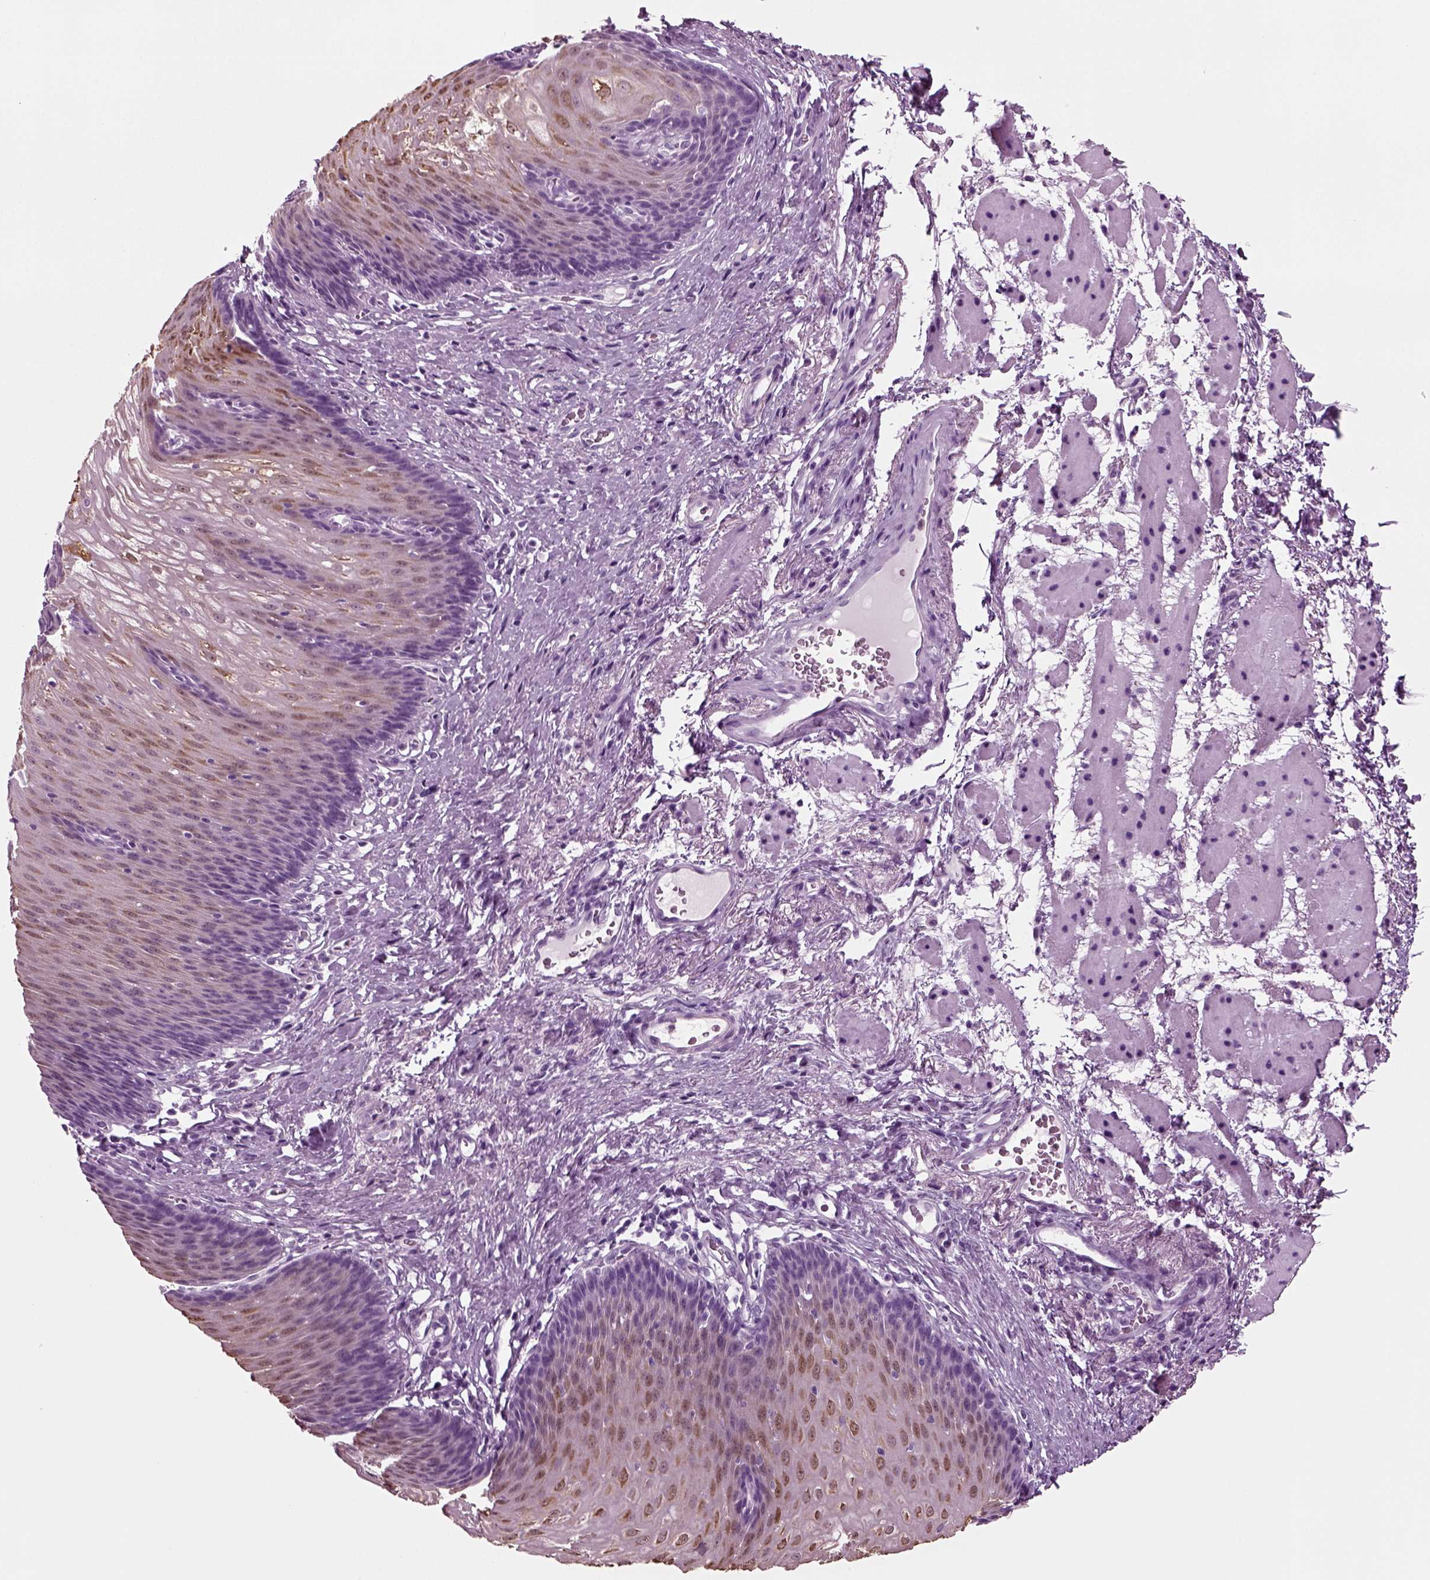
{"staining": {"intensity": "moderate", "quantity": "25%-75%", "location": "cytoplasmic/membranous"}, "tissue": "esophagus", "cell_type": "Squamous epithelial cells", "image_type": "normal", "snomed": [{"axis": "morphology", "description": "Normal tissue, NOS"}, {"axis": "topography", "description": "Esophagus"}], "caption": "Immunohistochemistry (DAB (3,3'-diaminobenzidine)) staining of benign human esophagus displays moderate cytoplasmic/membranous protein positivity in about 25%-75% of squamous epithelial cells.", "gene": "CRABP1", "patient": {"sex": "male", "age": 76}}